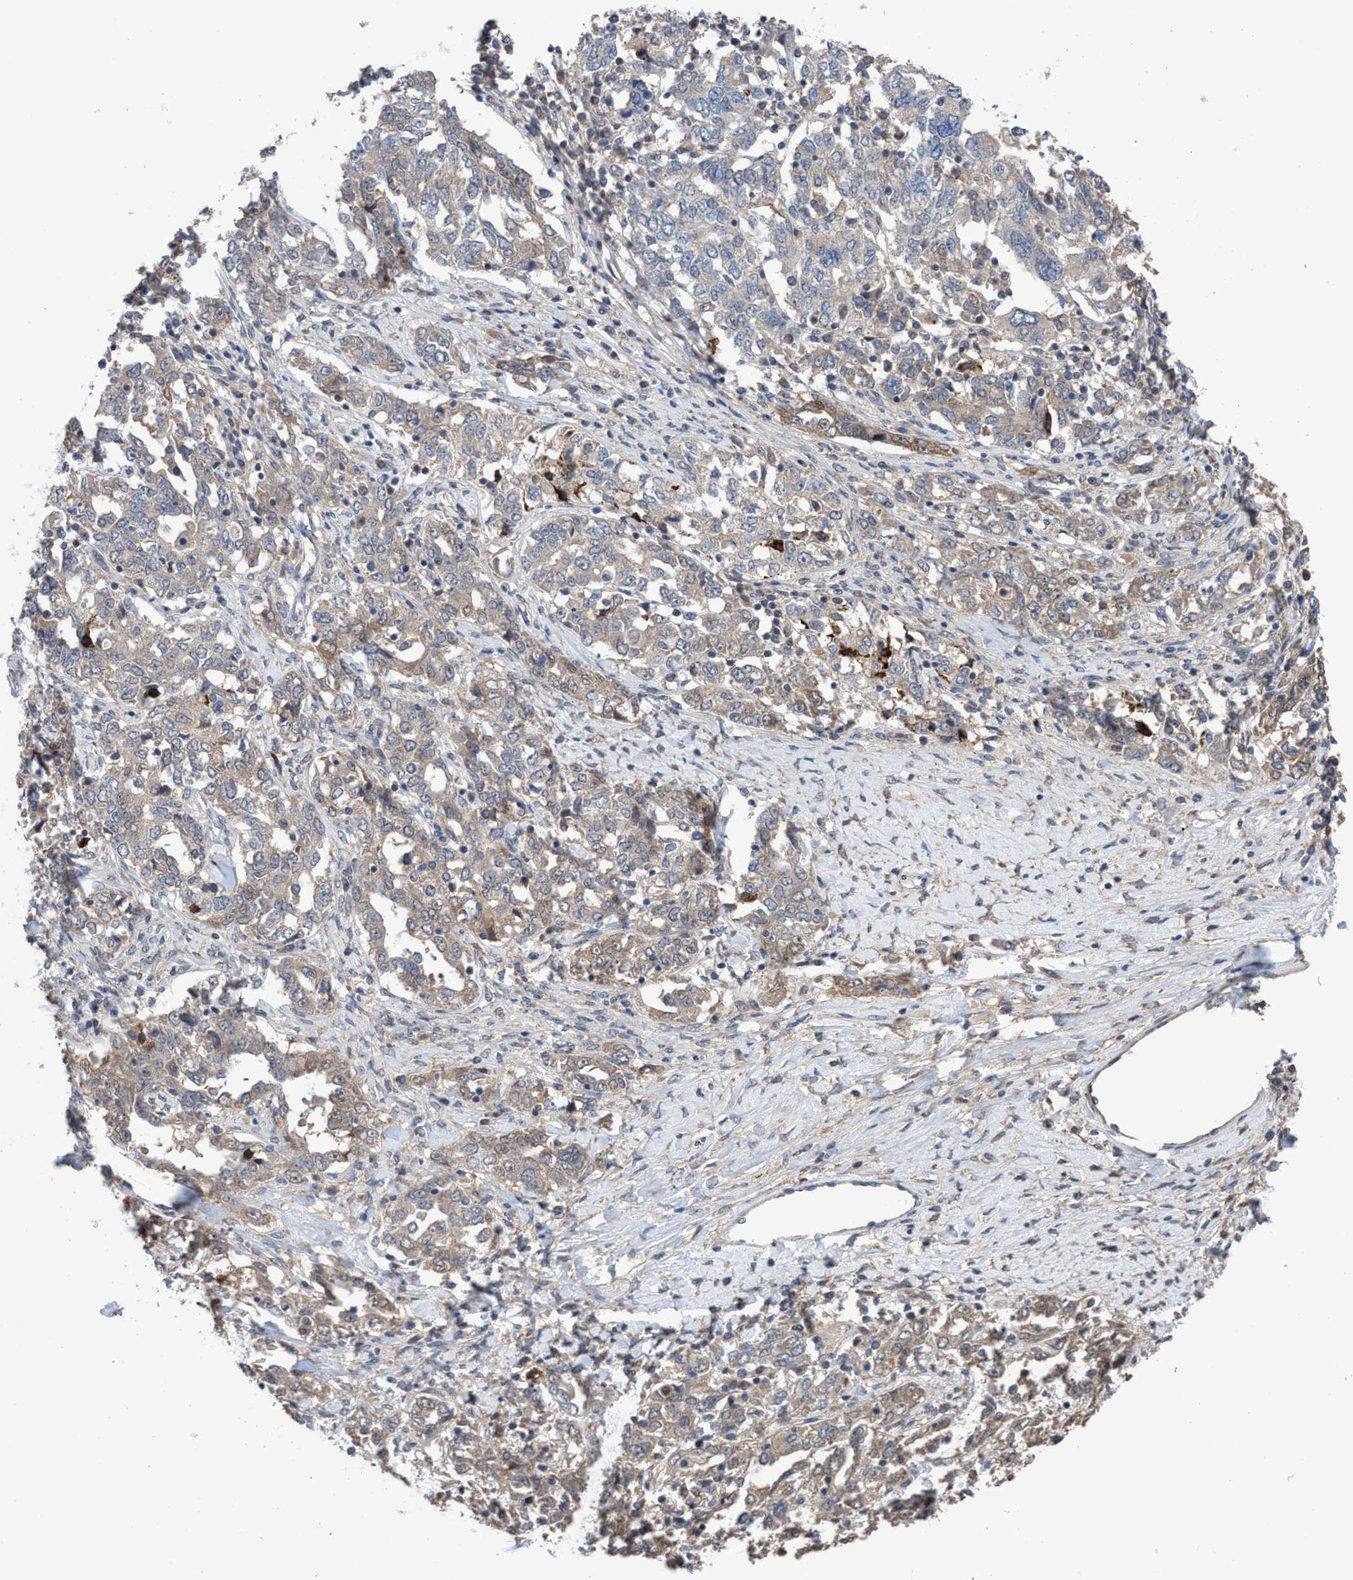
{"staining": {"intensity": "weak", "quantity": "<25%", "location": "cytoplasmic/membranous"}, "tissue": "ovarian cancer", "cell_type": "Tumor cells", "image_type": "cancer", "snomed": [{"axis": "morphology", "description": "Carcinoma, endometroid"}, {"axis": "topography", "description": "Ovary"}], "caption": "IHC histopathology image of human ovarian cancer stained for a protein (brown), which displays no staining in tumor cells.", "gene": "GLOD4", "patient": {"sex": "female", "age": 62}}